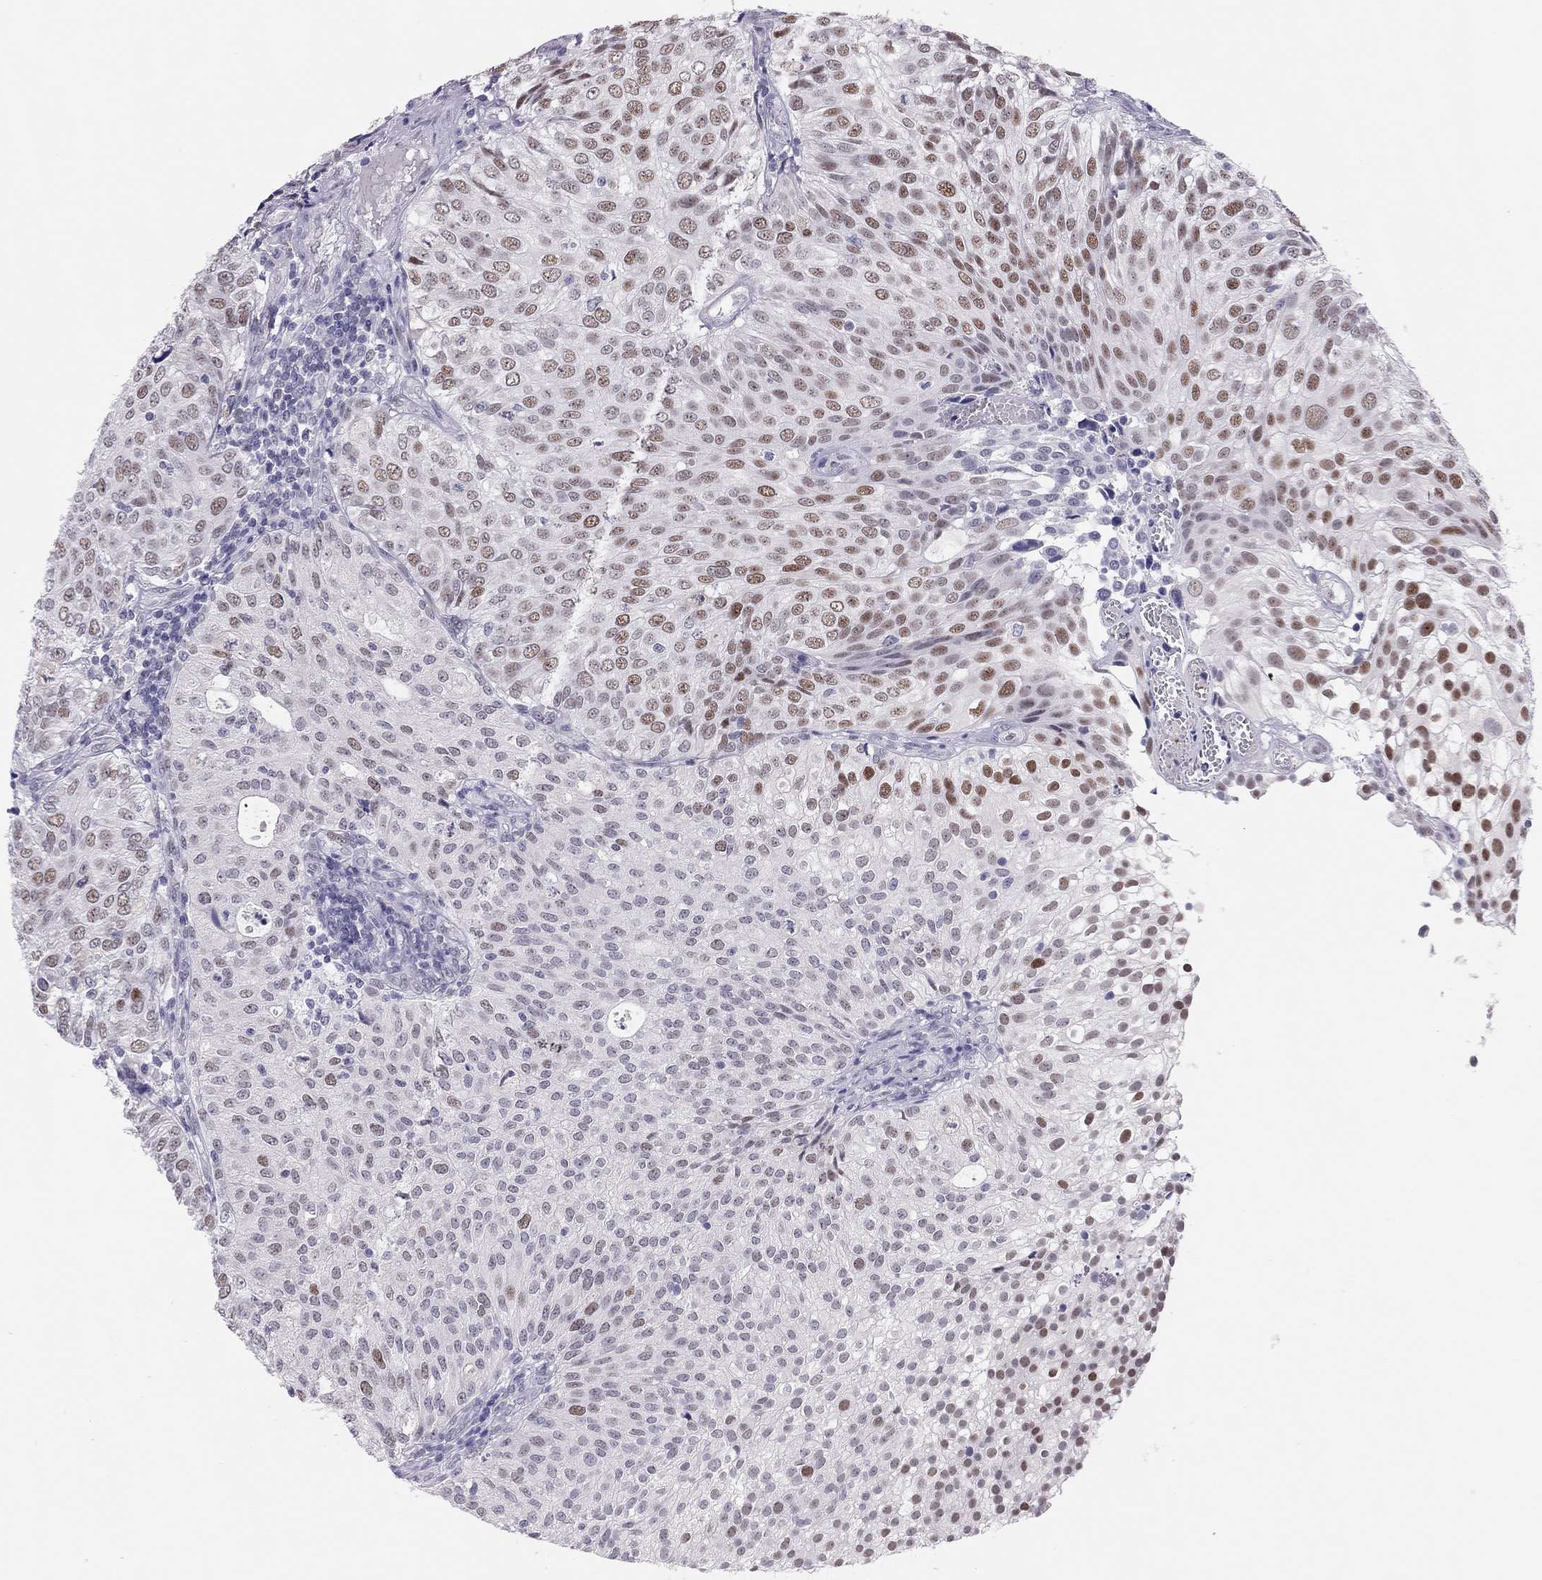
{"staining": {"intensity": "moderate", "quantity": "25%-75%", "location": "nuclear"}, "tissue": "urothelial cancer", "cell_type": "Tumor cells", "image_type": "cancer", "snomed": [{"axis": "morphology", "description": "Urothelial carcinoma, High grade"}, {"axis": "topography", "description": "Urinary bladder"}], "caption": "Protein expression analysis of urothelial carcinoma (high-grade) shows moderate nuclear expression in about 25%-75% of tumor cells.", "gene": "PHOX2A", "patient": {"sex": "female", "age": 79}}